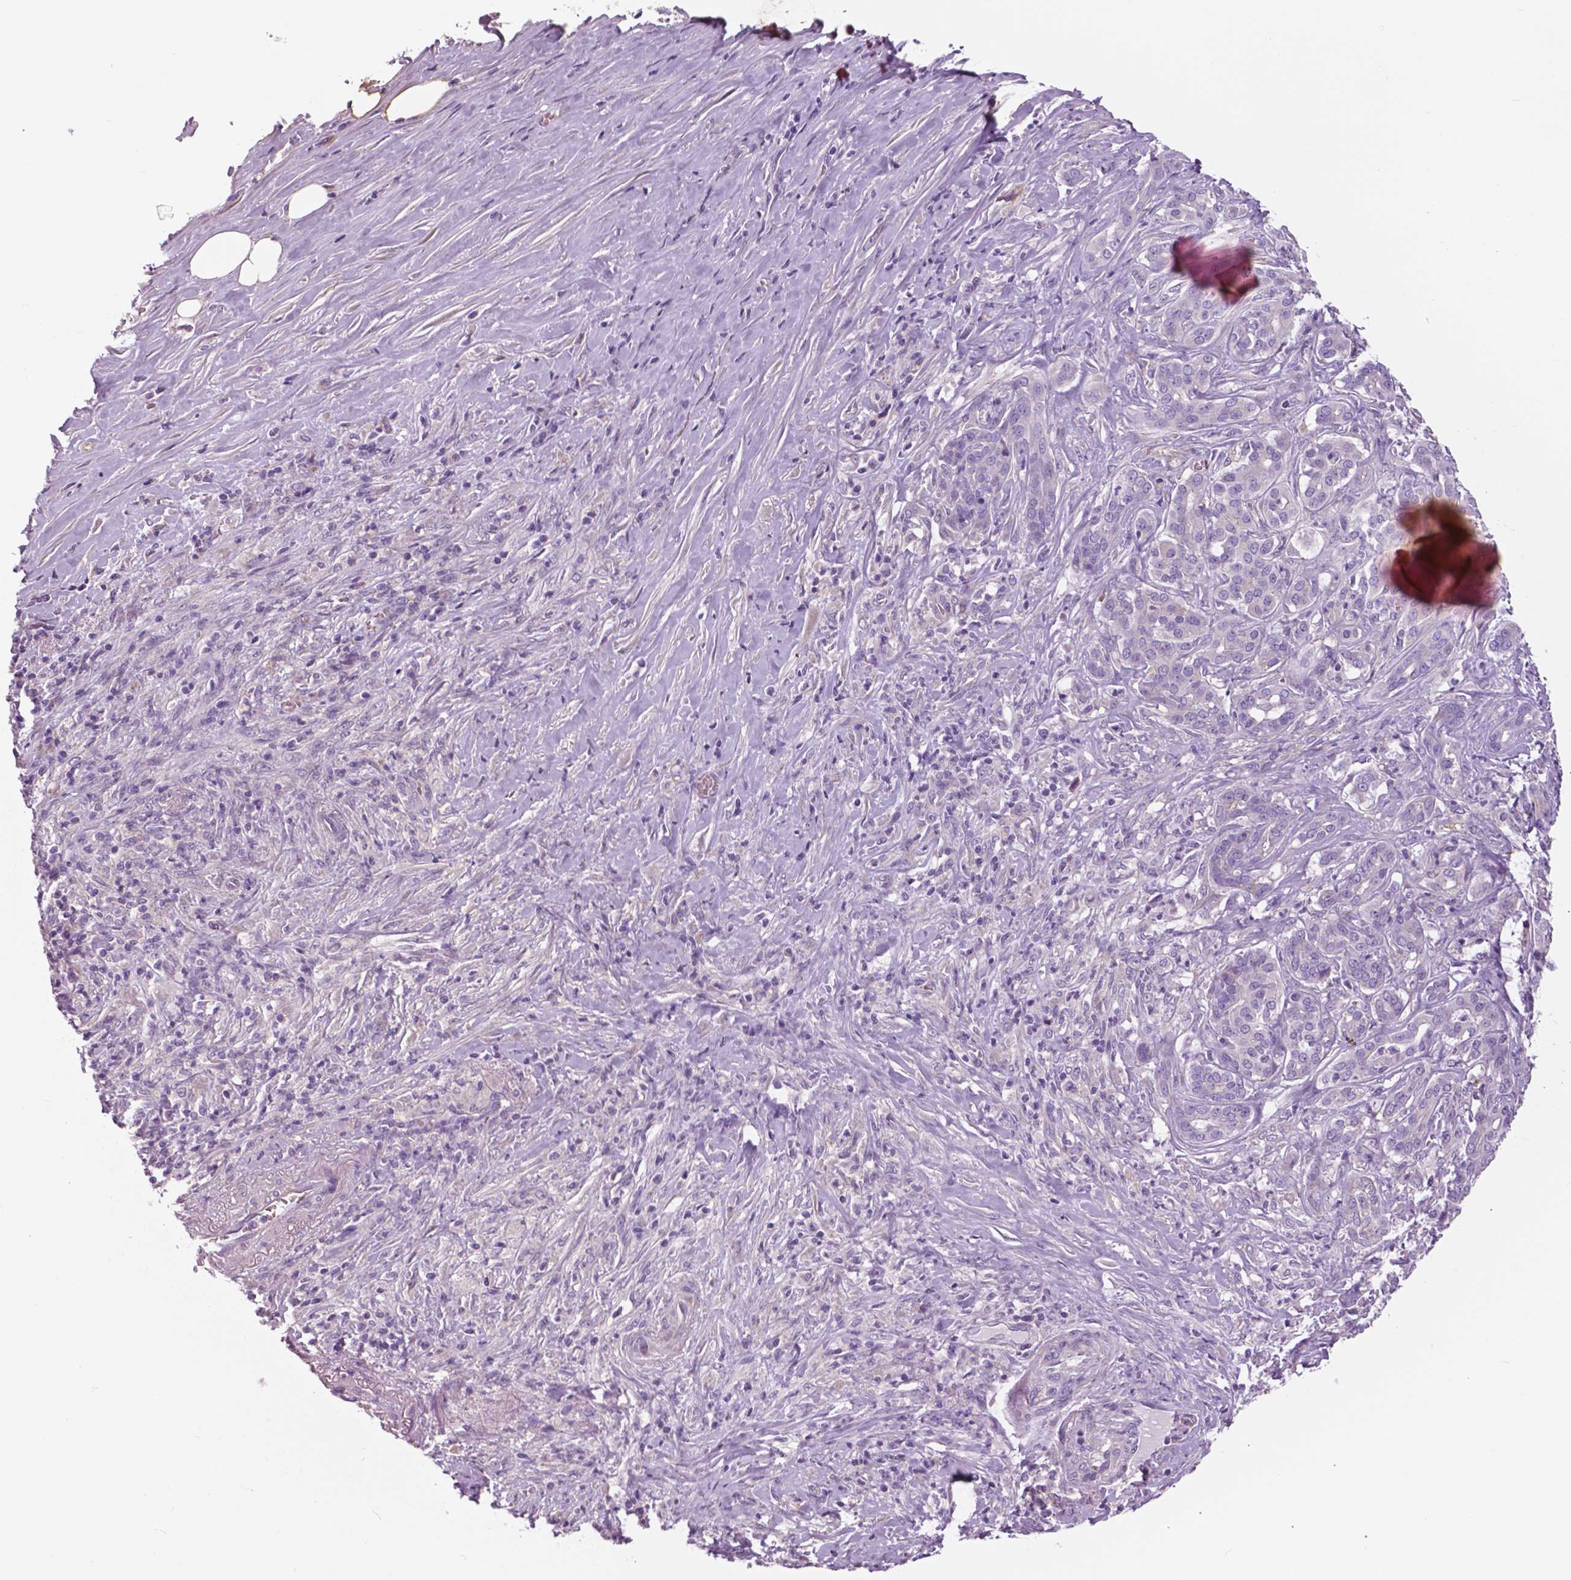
{"staining": {"intensity": "negative", "quantity": "none", "location": "none"}, "tissue": "pancreatic cancer", "cell_type": "Tumor cells", "image_type": "cancer", "snomed": [{"axis": "morphology", "description": "Normal tissue, NOS"}, {"axis": "morphology", "description": "Inflammation, NOS"}, {"axis": "morphology", "description": "Adenocarcinoma, NOS"}, {"axis": "topography", "description": "Pancreas"}], "caption": "High magnification brightfield microscopy of pancreatic cancer (adenocarcinoma) stained with DAB (3,3'-diaminobenzidine) (brown) and counterstained with hematoxylin (blue): tumor cells show no significant expression.", "gene": "SERPINI1", "patient": {"sex": "male", "age": 57}}